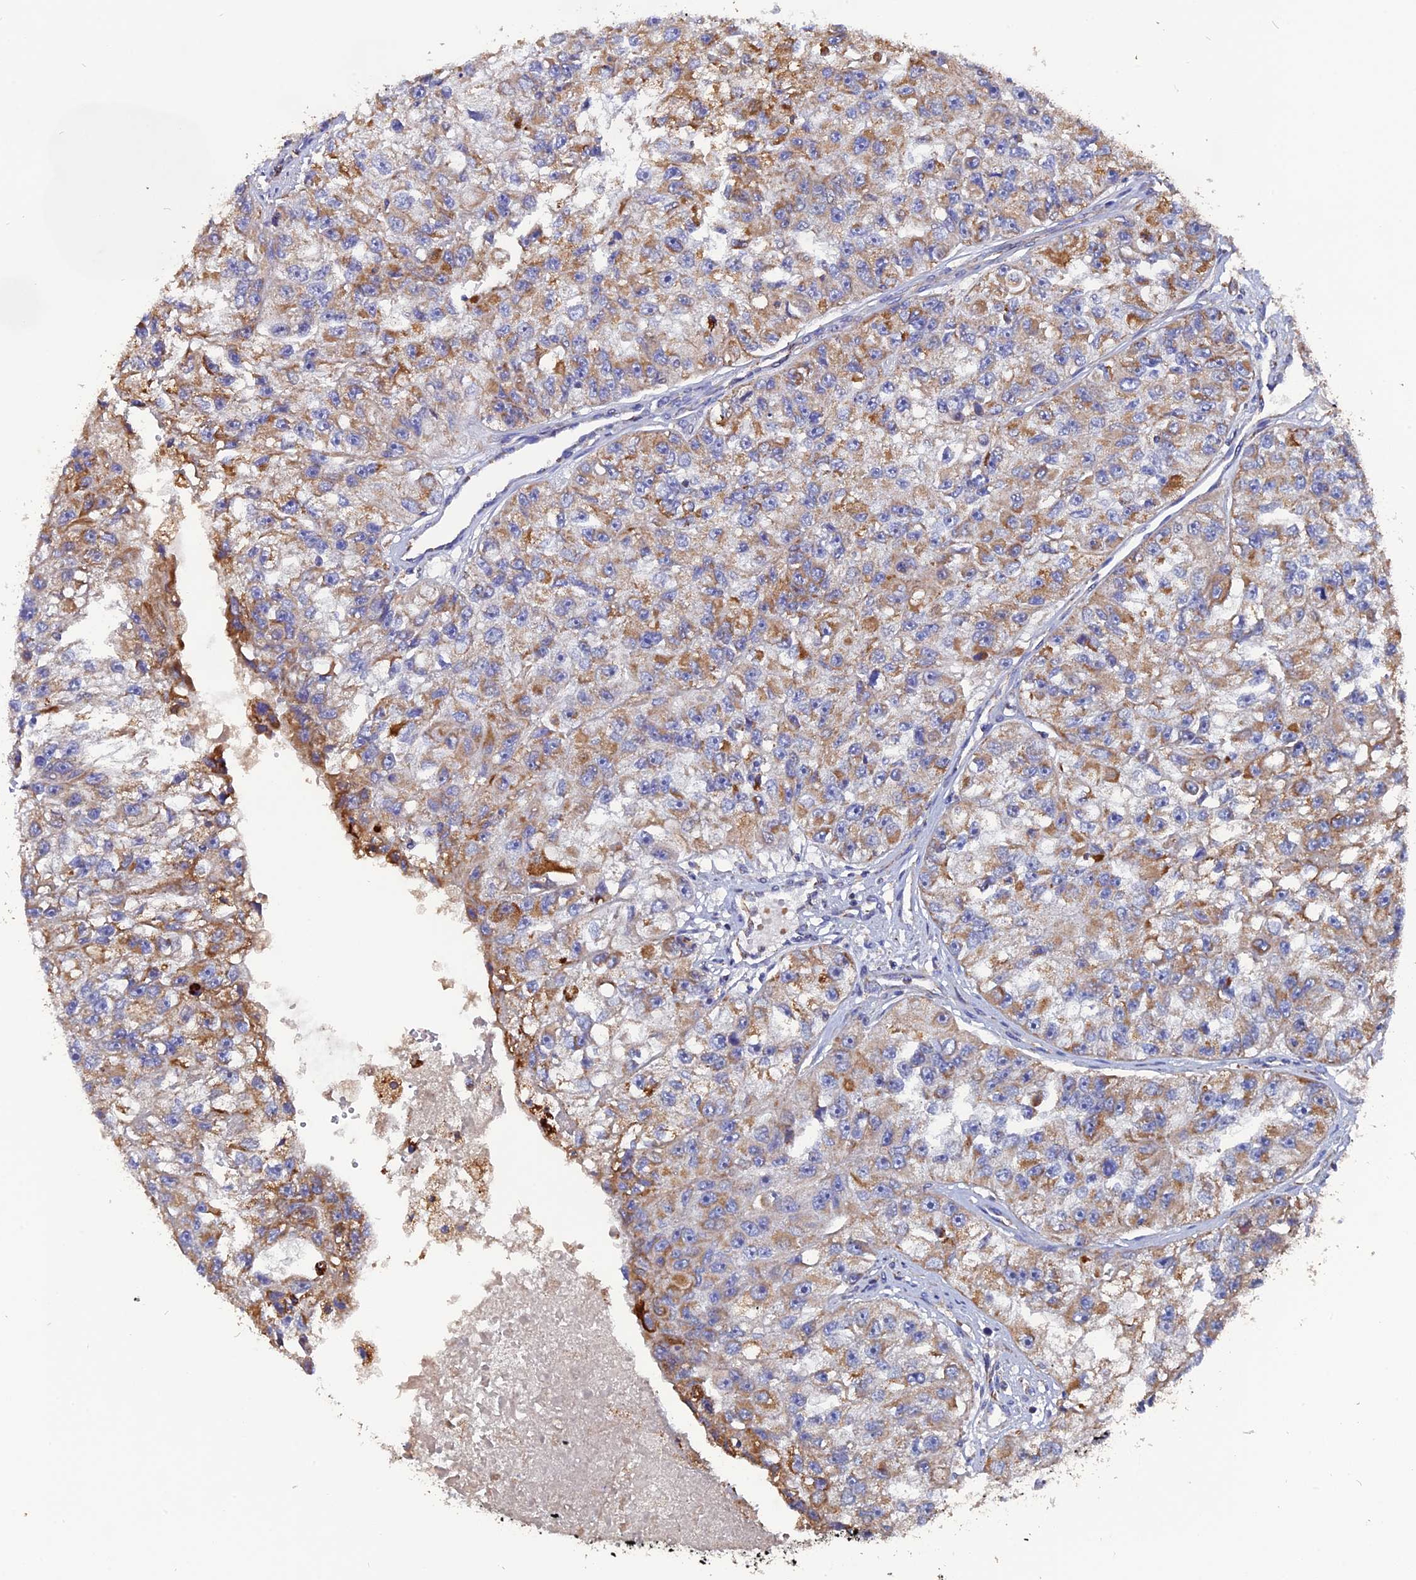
{"staining": {"intensity": "moderate", "quantity": ">75%", "location": "cytoplasmic/membranous"}, "tissue": "renal cancer", "cell_type": "Tumor cells", "image_type": "cancer", "snomed": [{"axis": "morphology", "description": "Adenocarcinoma, NOS"}, {"axis": "topography", "description": "Kidney"}], "caption": "Human renal cancer (adenocarcinoma) stained with a brown dye demonstrates moderate cytoplasmic/membranous positive expression in approximately >75% of tumor cells.", "gene": "TGFA", "patient": {"sex": "male", "age": 63}}